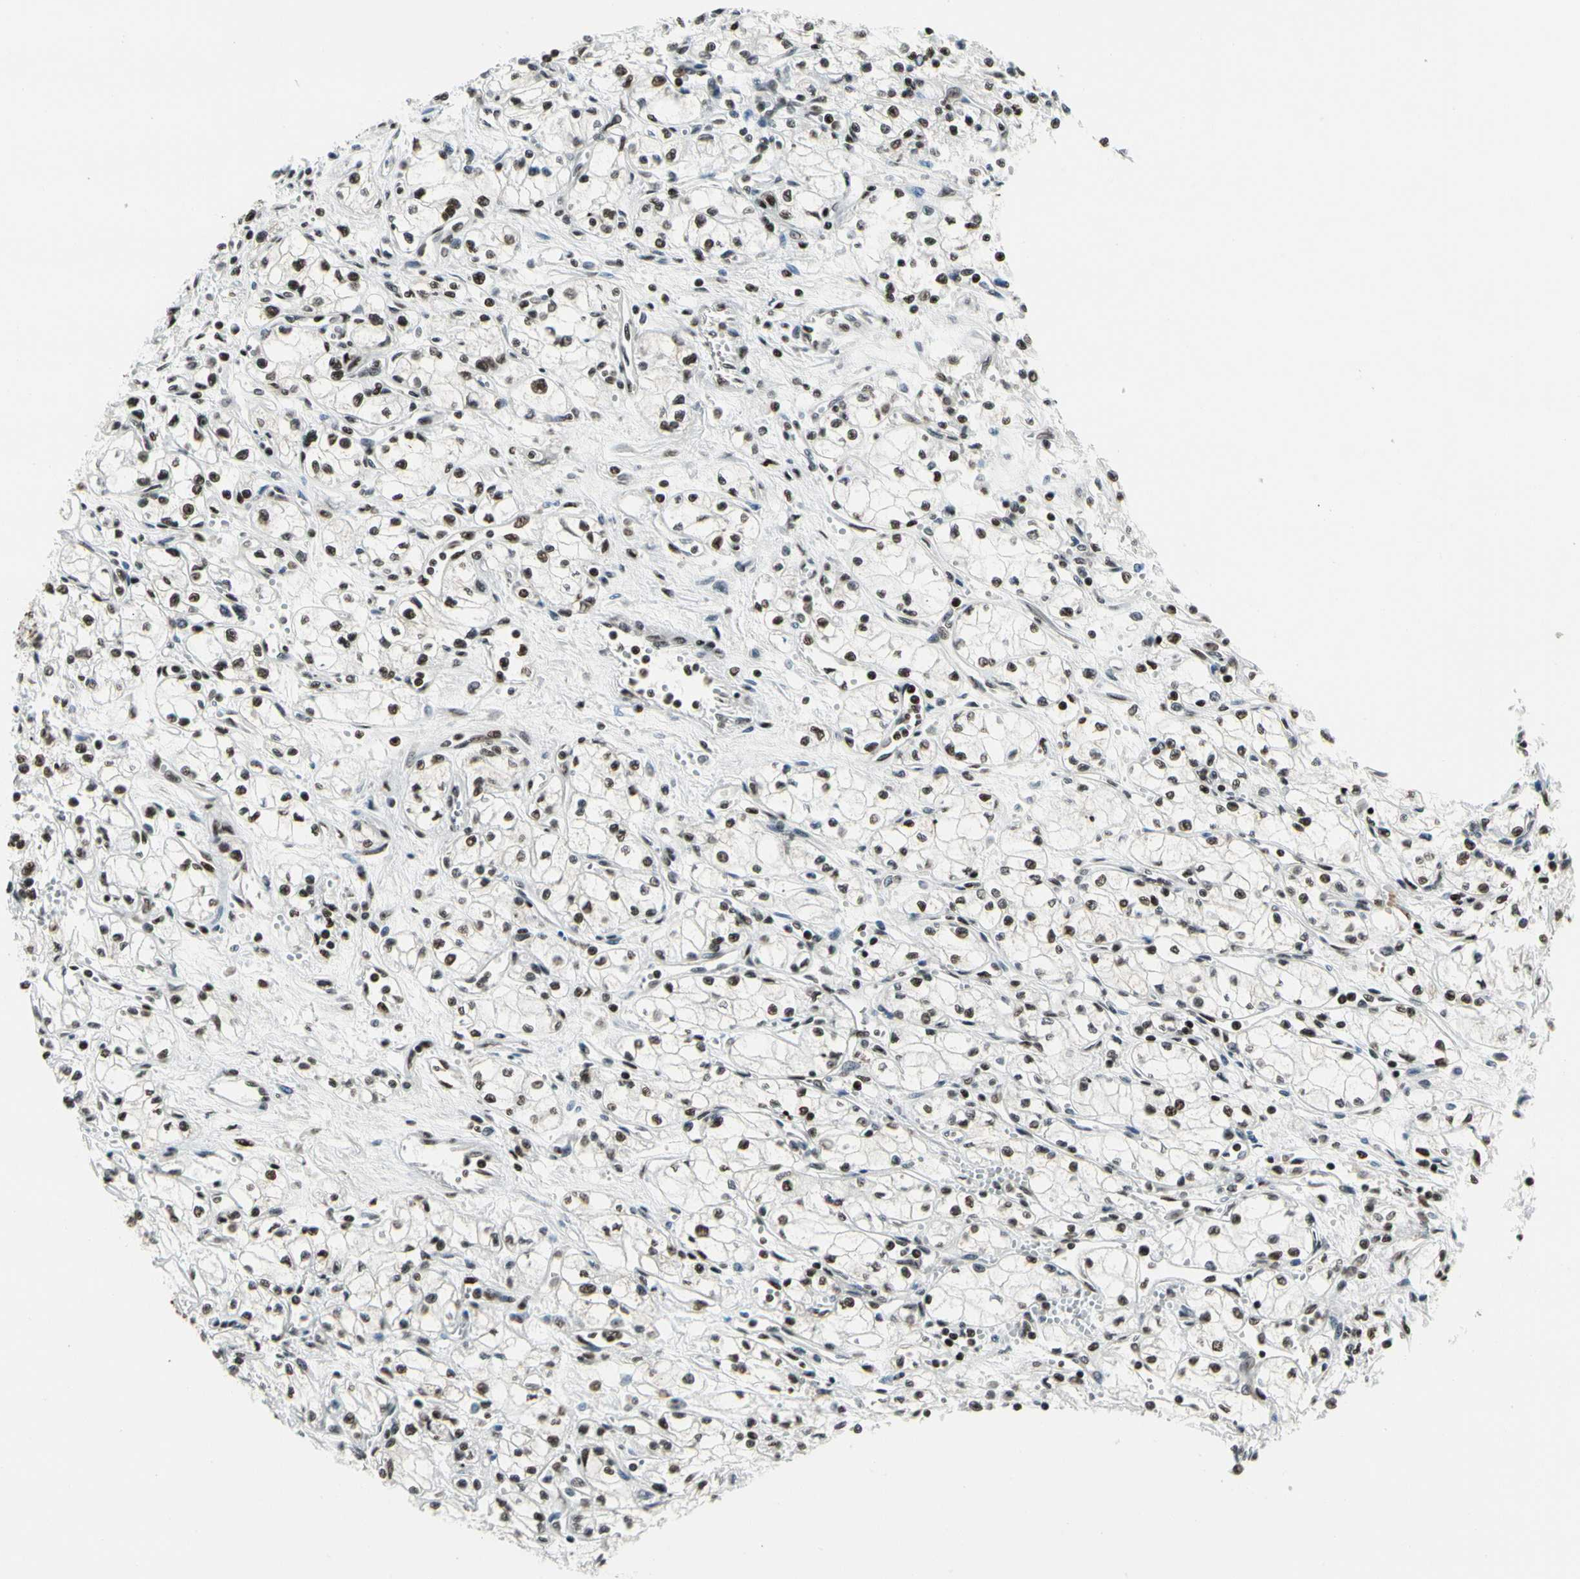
{"staining": {"intensity": "strong", "quantity": ">75%", "location": "nuclear"}, "tissue": "renal cancer", "cell_type": "Tumor cells", "image_type": "cancer", "snomed": [{"axis": "morphology", "description": "Normal tissue, NOS"}, {"axis": "morphology", "description": "Adenocarcinoma, NOS"}, {"axis": "topography", "description": "Kidney"}], "caption": "Renal adenocarcinoma was stained to show a protein in brown. There is high levels of strong nuclear positivity in about >75% of tumor cells. The staining was performed using DAB (3,3'-diaminobenzidine), with brown indicating positive protein expression. Nuclei are stained blue with hematoxylin.", "gene": "SRSF11", "patient": {"sex": "male", "age": 59}}